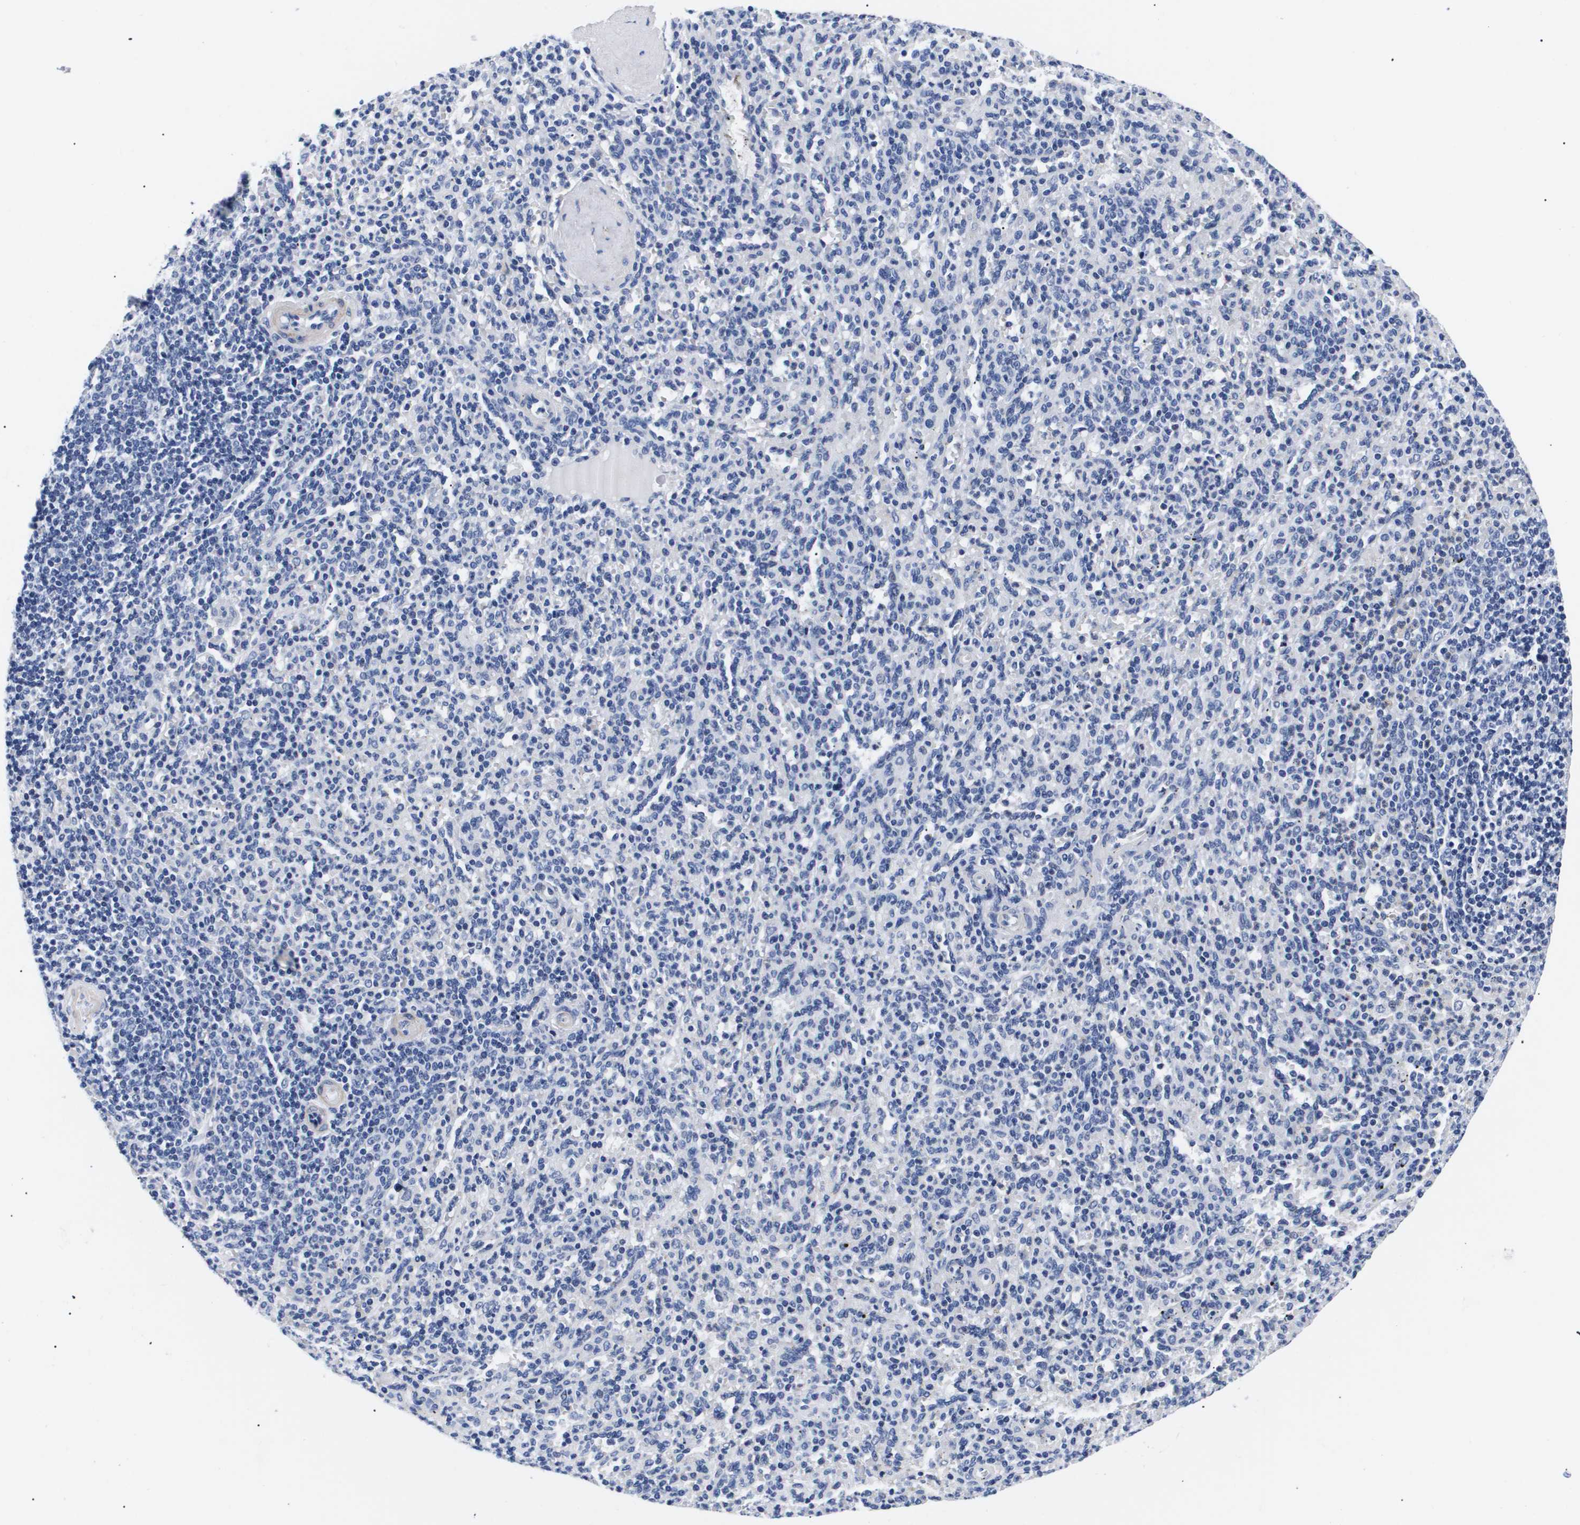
{"staining": {"intensity": "moderate", "quantity": "<25%", "location": "cytoplasmic/membranous"}, "tissue": "spleen", "cell_type": "Cells in red pulp", "image_type": "normal", "snomed": [{"axis": "morphology", "description": "Normal tissue, NOS"}, {"axis": "topography", "description": "Spleen"}], "caption": "High-magnification brightfield microscopy of unremarkable spleen stained with DAB (3,3'-diaminobenzidine) (brown) and counterstained with hematoxylin (blue). cells in red pulp exhibit moderate cytoplasmic/membranous expression is present in approximately<25% of cells.", "gene": "SHD", "patient": {"sex": "male", "age": 36}}